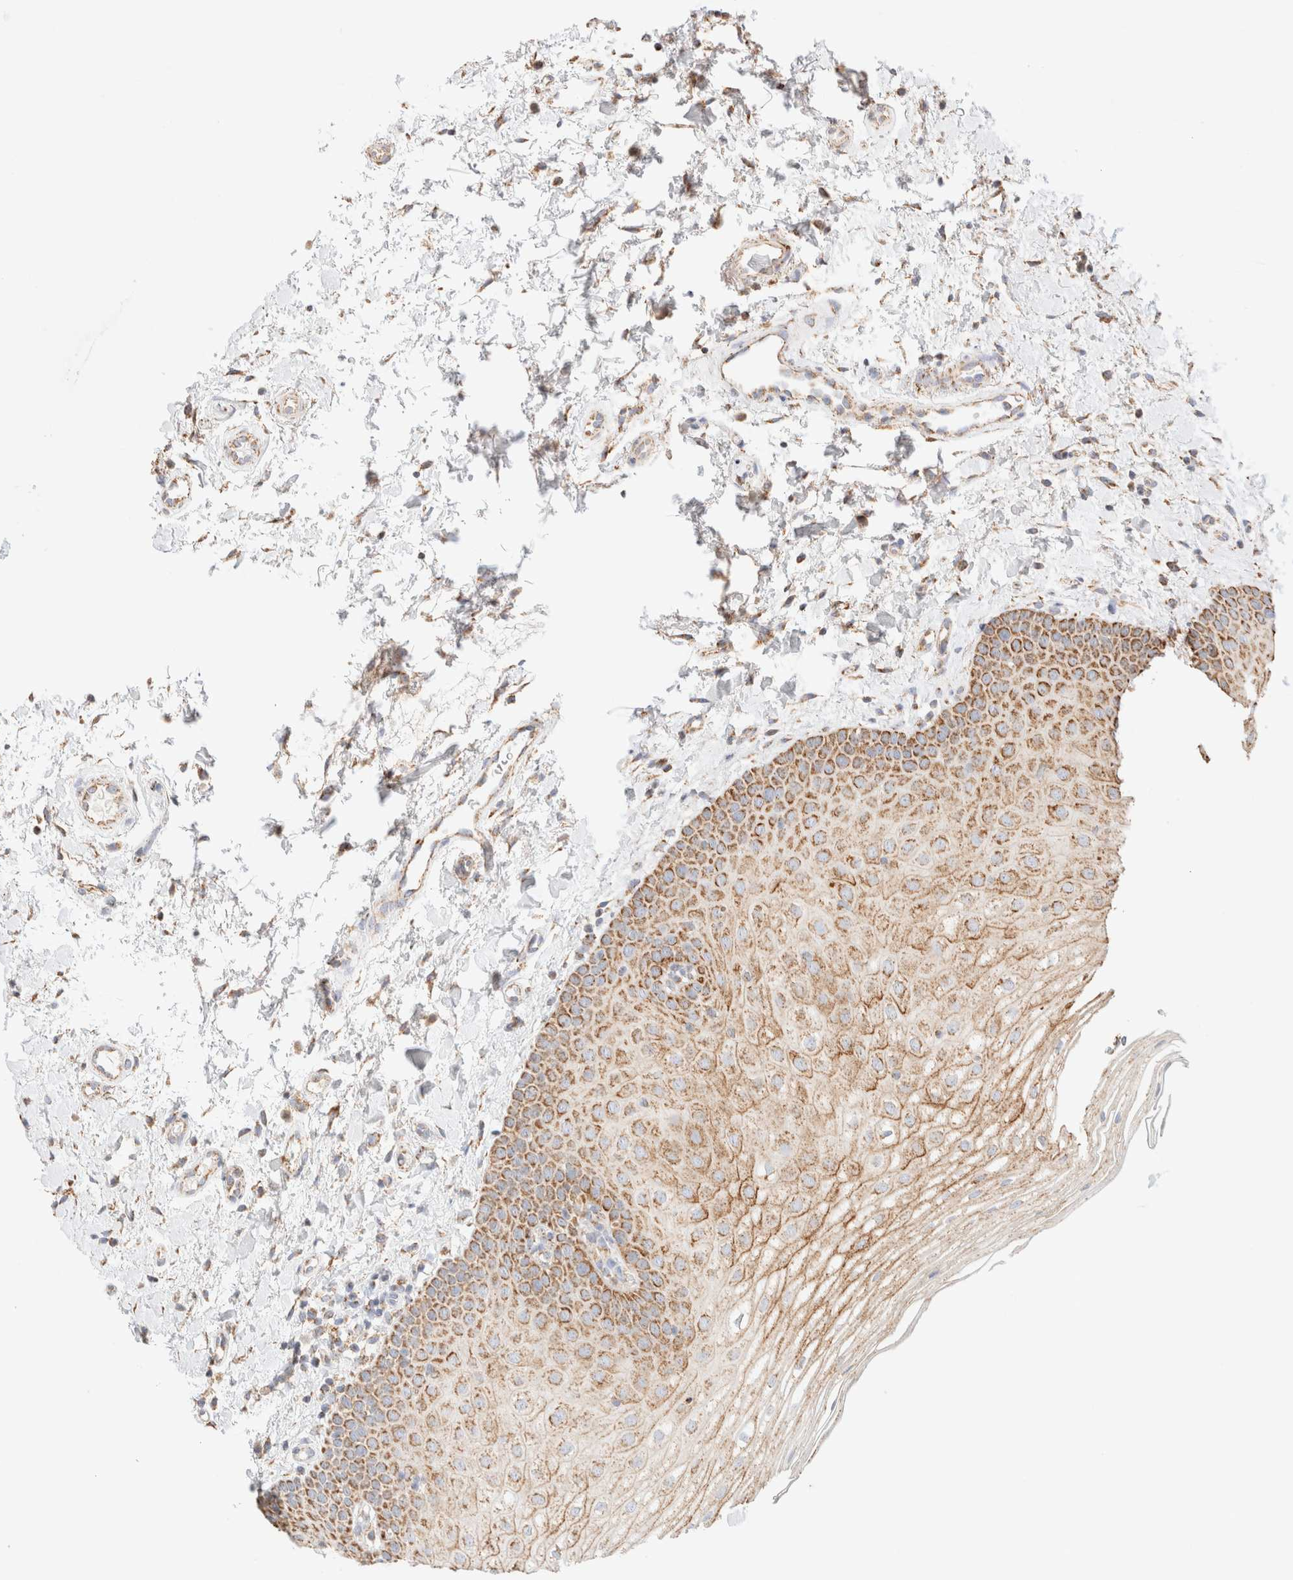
{"staining": {"intensity": "strong", "quantity": ">75%", "location": "cytoplasmic/membranous"}, "tissue": "oral mucosa", "cell_type": "Squamous epithelial cells", "image_type": "normal", "snomed": [{"axis": "morphology", "description": "Normal tissue, NOS"}, {"axis": "topography", "description": "Skin"}, {"axis": "topography", "description": "Oral tissue"}], "caption": "The histopathology image exhibits a brown stain indicating the presence of a protein in the cytoplasmic/membranous of squamous epithelial cells in oral mucosa. The staining is performed using DAB brown chromogen to label protein expression. The nuclei are counter-stained blue using hematoxylin.", "gene": "PHB2", "patient": {"sex": "male", "age": 84}}